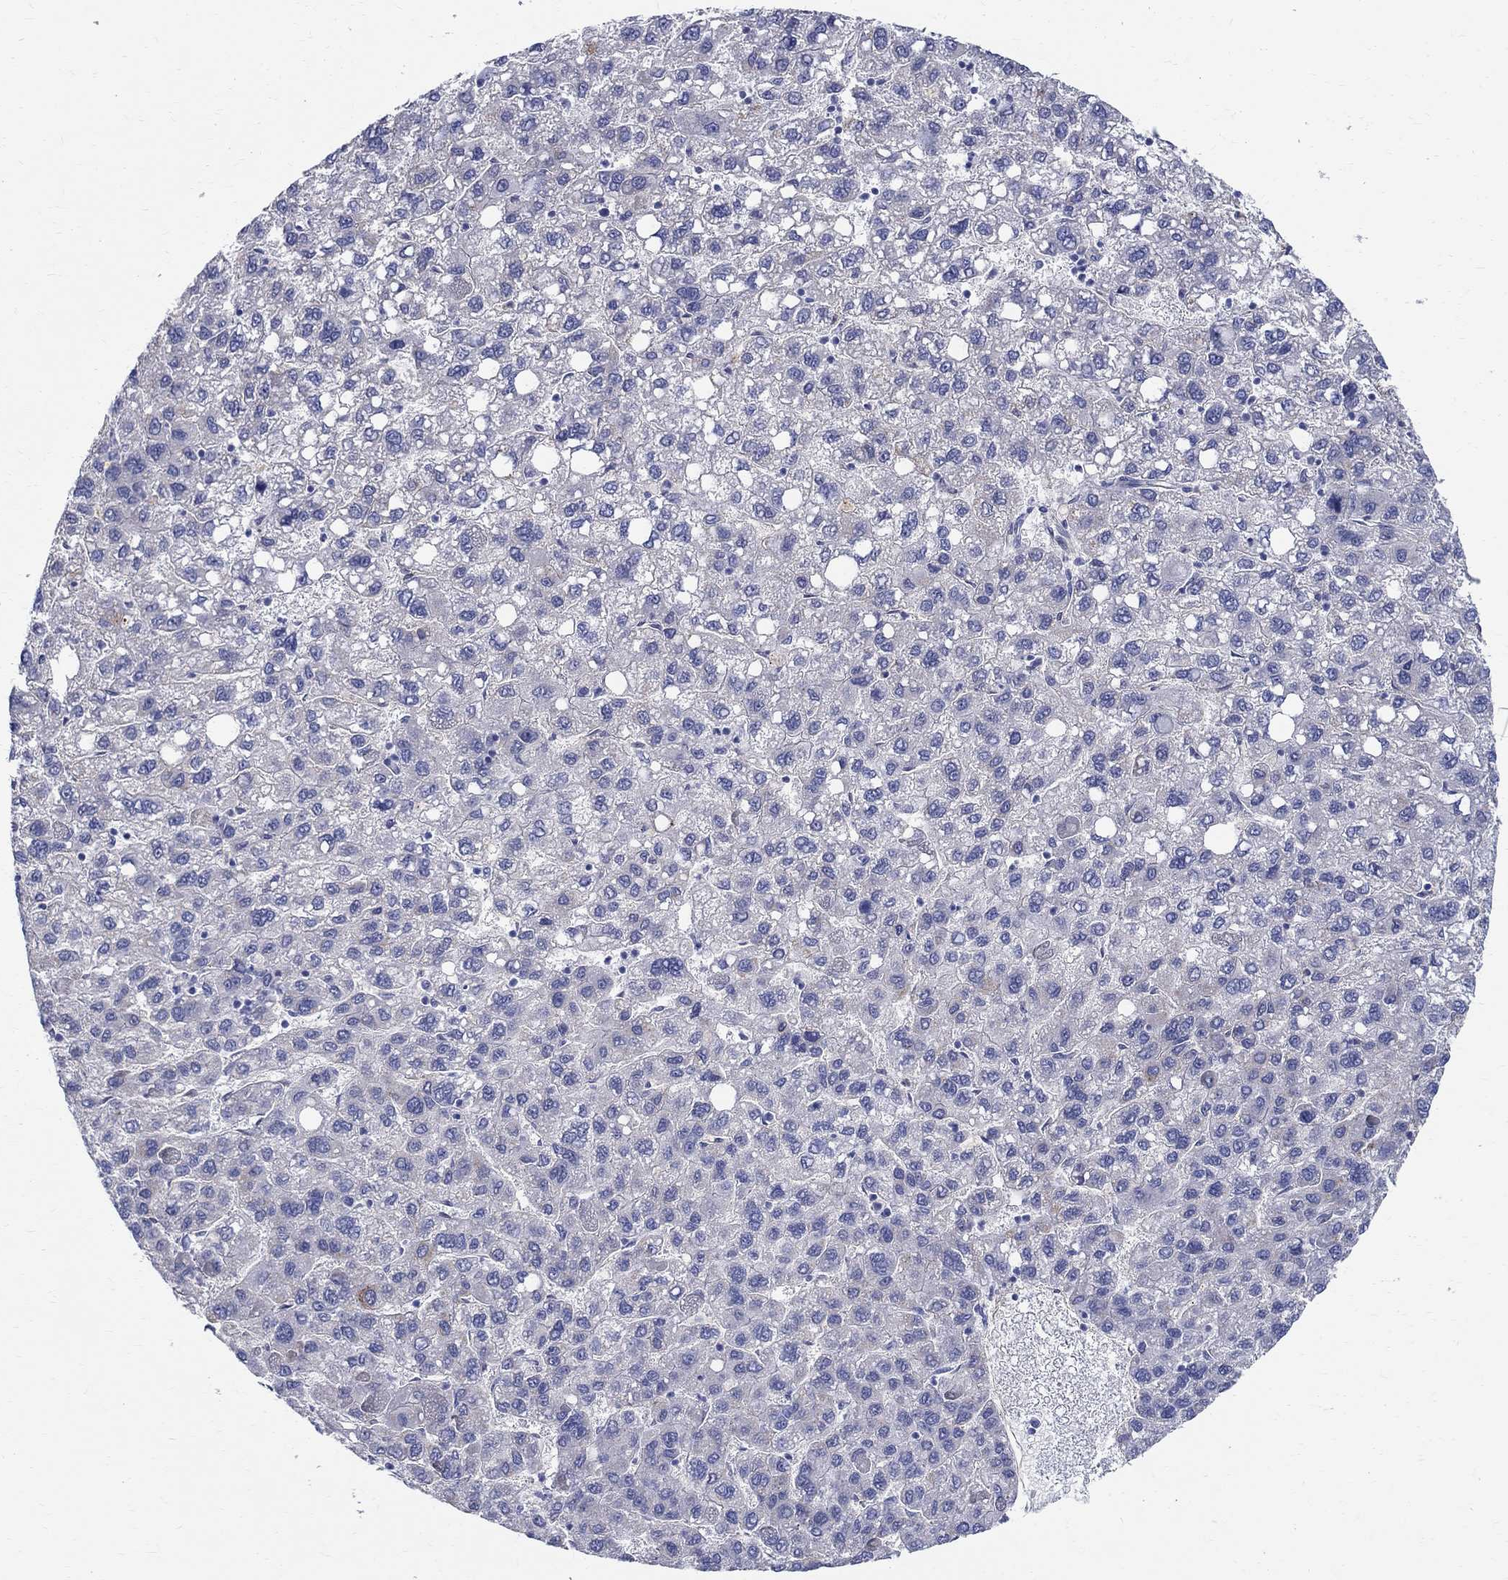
{"staining": {"intensity": "negative", "quantity": "none", "location": "none"}, "tissue": "liver cancer", "cell_type": "Tumor cells", "image_type": "cancer", "snomed": [{"axis": "morphology", "description": "Carcinoma, Hepatocellular, NOS"}, {"axis": "topography", "description": "Liver"}], "caption": "Immunohistochemical staining of human liver cancer shows no significant expression in tumor cells.", "gene": "SOX2", "patient": {"sex": "female", "age": 82}}